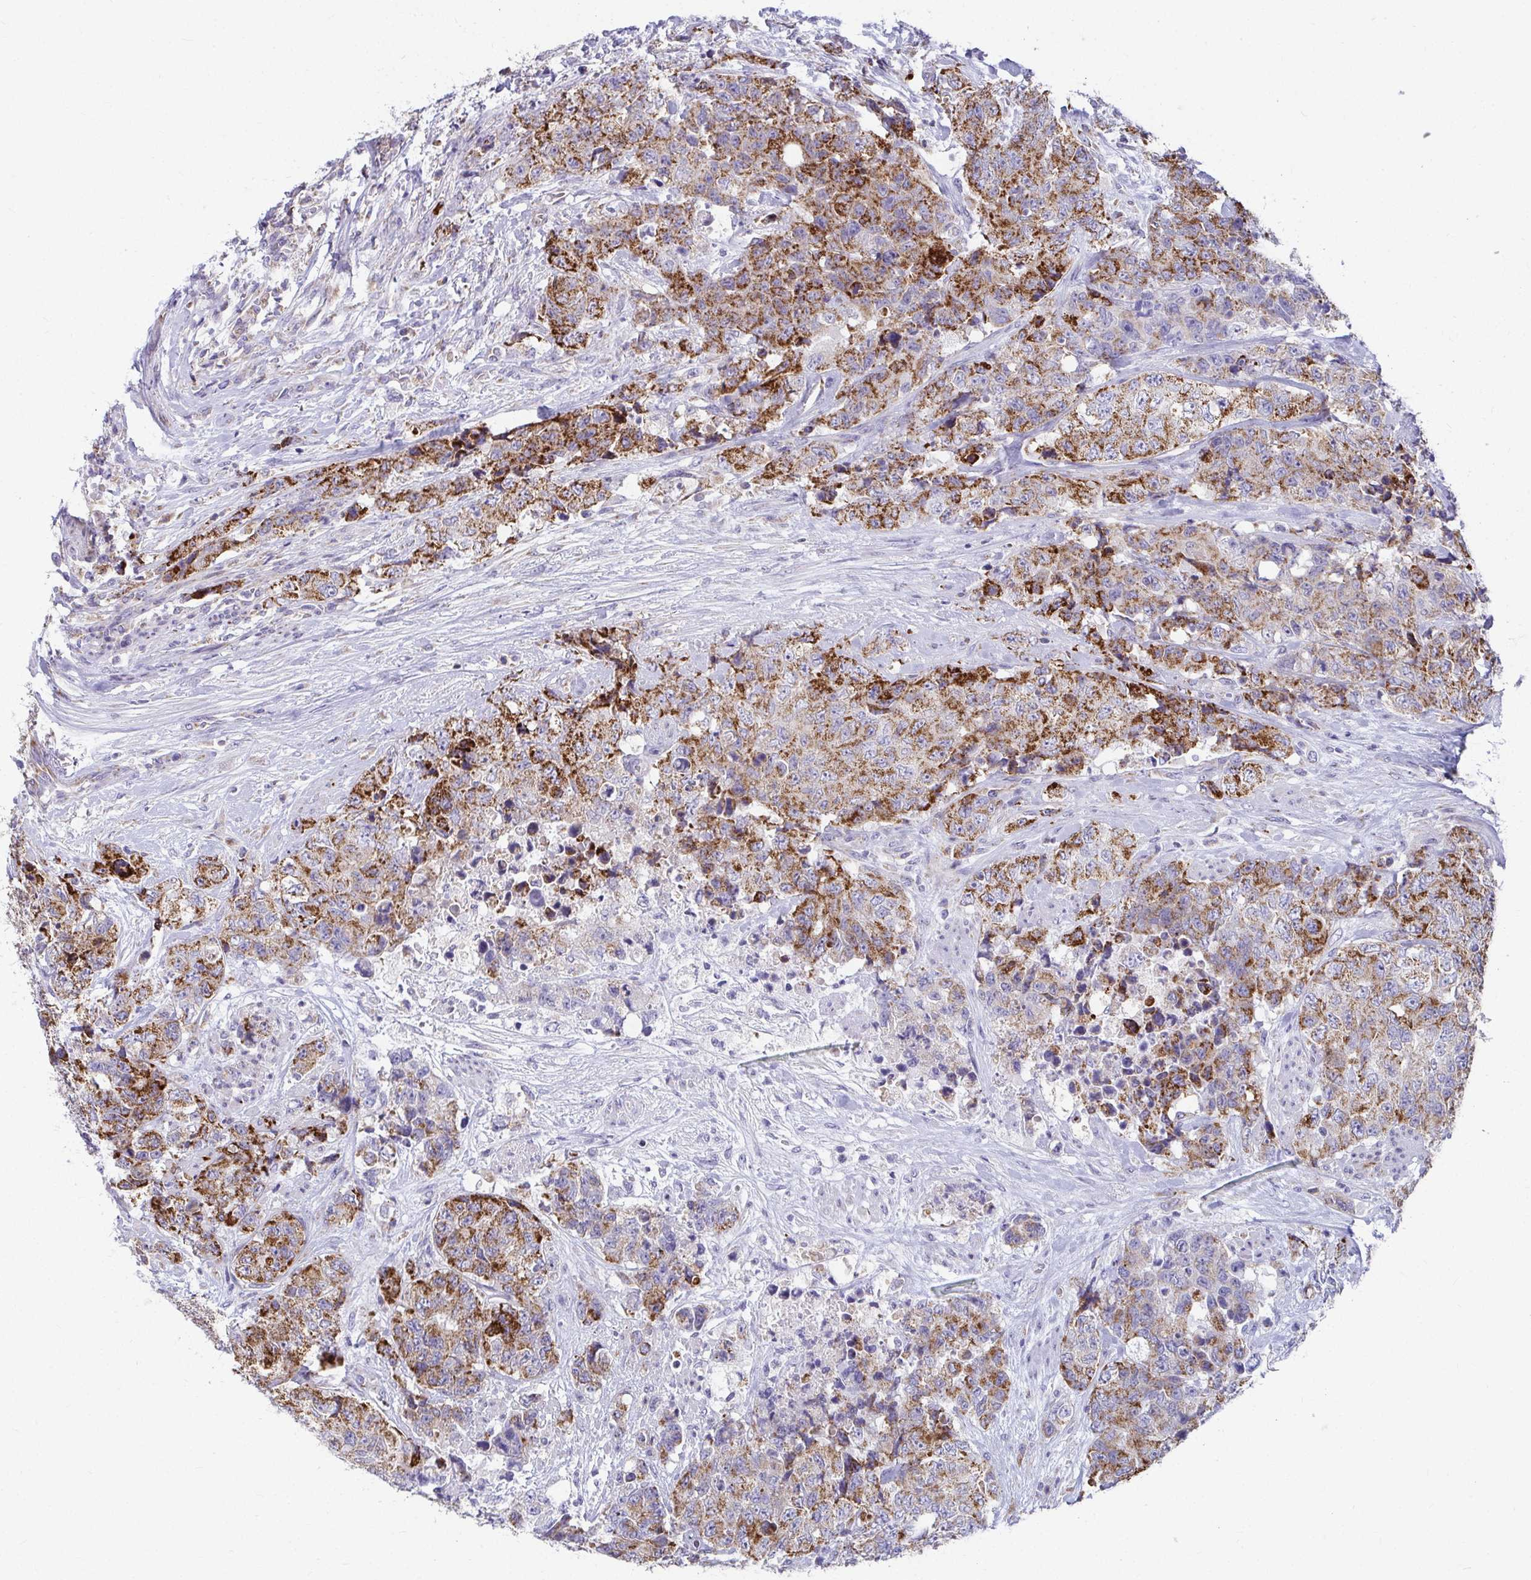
{"staining": {"intensity": "strong", "quantity": ">75%", "location": "cytoplasmic/membranous"}, "tissue": "urothelial cancer", "cell_type": "Tumor cells", "image_type": "cancer", "snomed": [{"axis": "morphology", "description": "Urothelial carcinoma, High grade"}, {"axis": "topography", "description": "Urinary bladder"}], "caption": "Tumor cells demonstrate high levels of strong cytoplasmic/membranous expression in approximately >75% of cells in human high-grade urothelial carcinoma. The protein of interest is shown in brown color, while the nuclei are stained blue.", "gene": "EXOC5", "patient": {"sex": "female", "age": 78}}